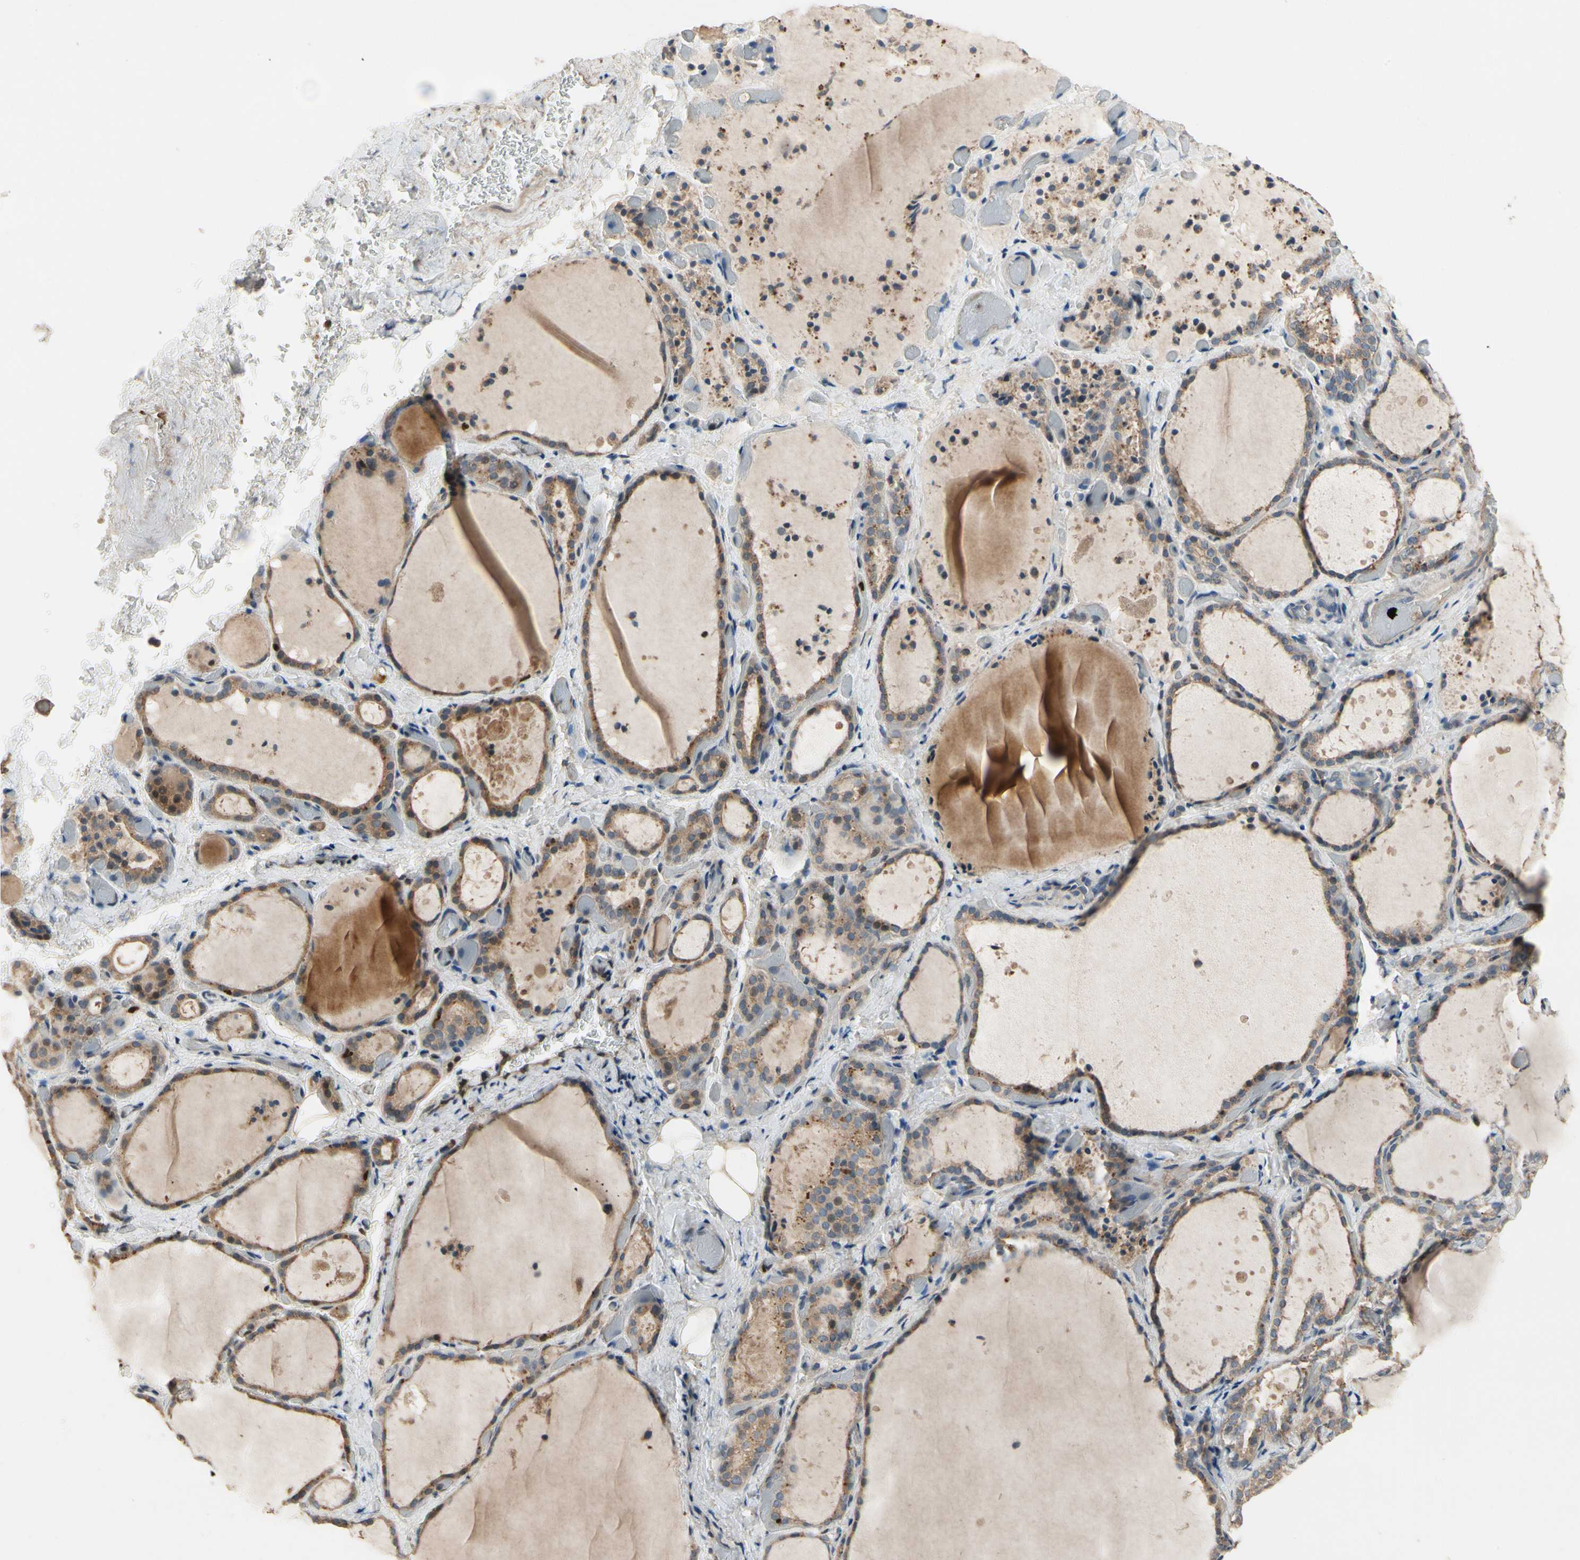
{"staining": {"intensity": "moderate", "quantity": "<25%", "location": "cytoplasmic/membranous"}, "tissue": "thyroid gland", "cell_type": "Glandular cells", "image_type": "normal", "snomed": [{"axis": "morphology", "description": "Normal tissue, NOS"}, {"axis": "topography", "description": "Thyroid gland"}], "caption": "This micrograph reveals immunohistochemistry (IHC) staining of benign thyroid gland, with low moderate cytoplasmic/membranous positivity in approximately <25% of glandular cells.", "gene": "CGREF1", "patient": {"sex": "female", "age": 44}}